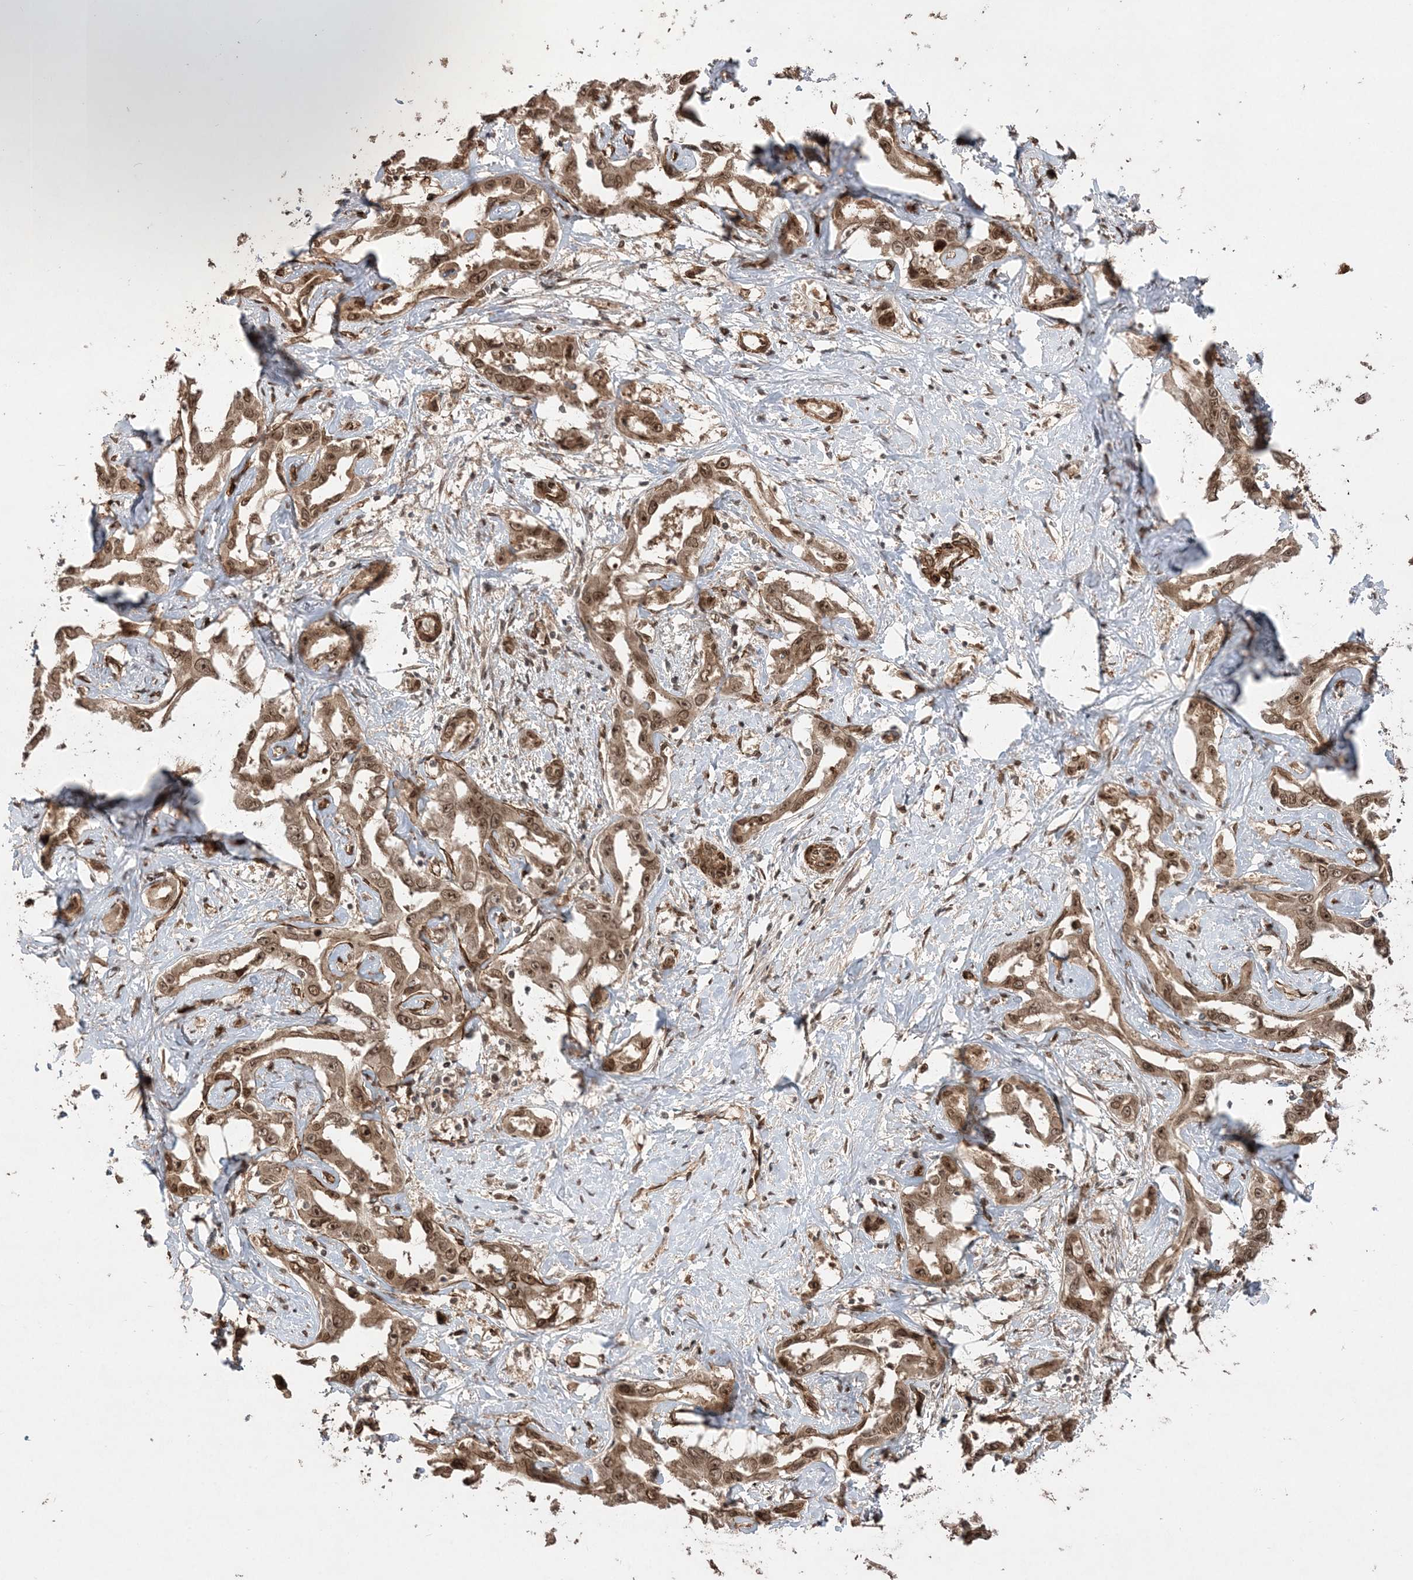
{"staining": {"intensity": "moderate", "quantity": ">75%", "location": "cytoplasmic/membranous,nuclear"}, "tissue": "liver cancer", "cell_type": "Tumor cells", "image_type": "cancer", "snomed": [{"axis": "morphology", "description": "Cholangiocarcinoma"}, {"axis": "topography", "description": "Liver"}], "caption": "A high-resolution image shows immunohistochemistry staining of cholangiocarcinoma (liver), which demonstrates moderate cytoplasmic/membranous and nuclear positivity in approximately >75% of tumor cells.", "gene": "ETAA1", "patient": {"sex": "male", "age": 59}}